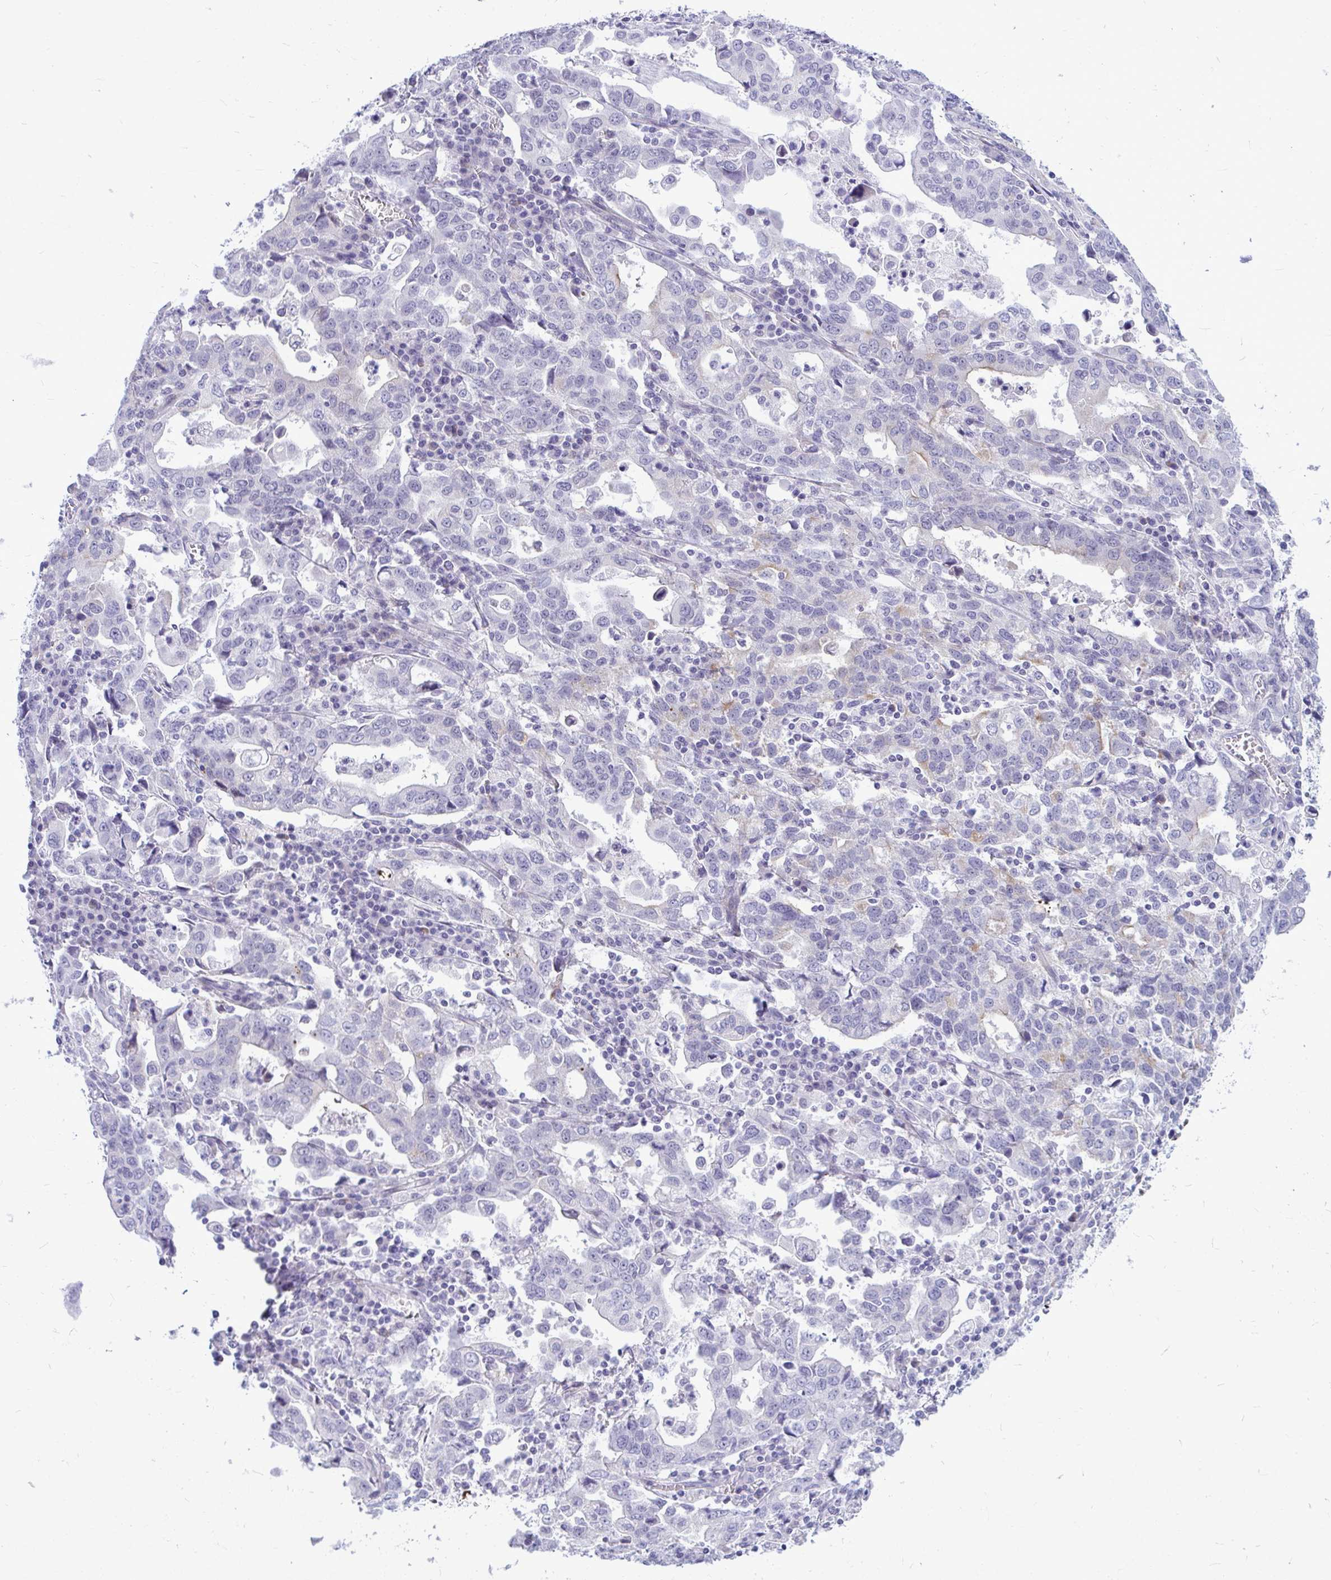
{"staining": {"intensity": "negative", "quantity": "none", "location": "none"}, "tissue": "stomach cancer", "cell_type": "Tumor cells", "image_type": "cancer", "snomed": [{"axis": "morphology", "description": "Adenocarcinoma, NOS"}, {"axis": "topography", "description": "Stomach, upper"}], "caption": "DAB immunohistochemical staining of stomach cancer (adenocarcinoma) shows no significant expression in tumor cells.", "gene": "ZSCAN25", "patient": {"sex": "male", "age": 85}}